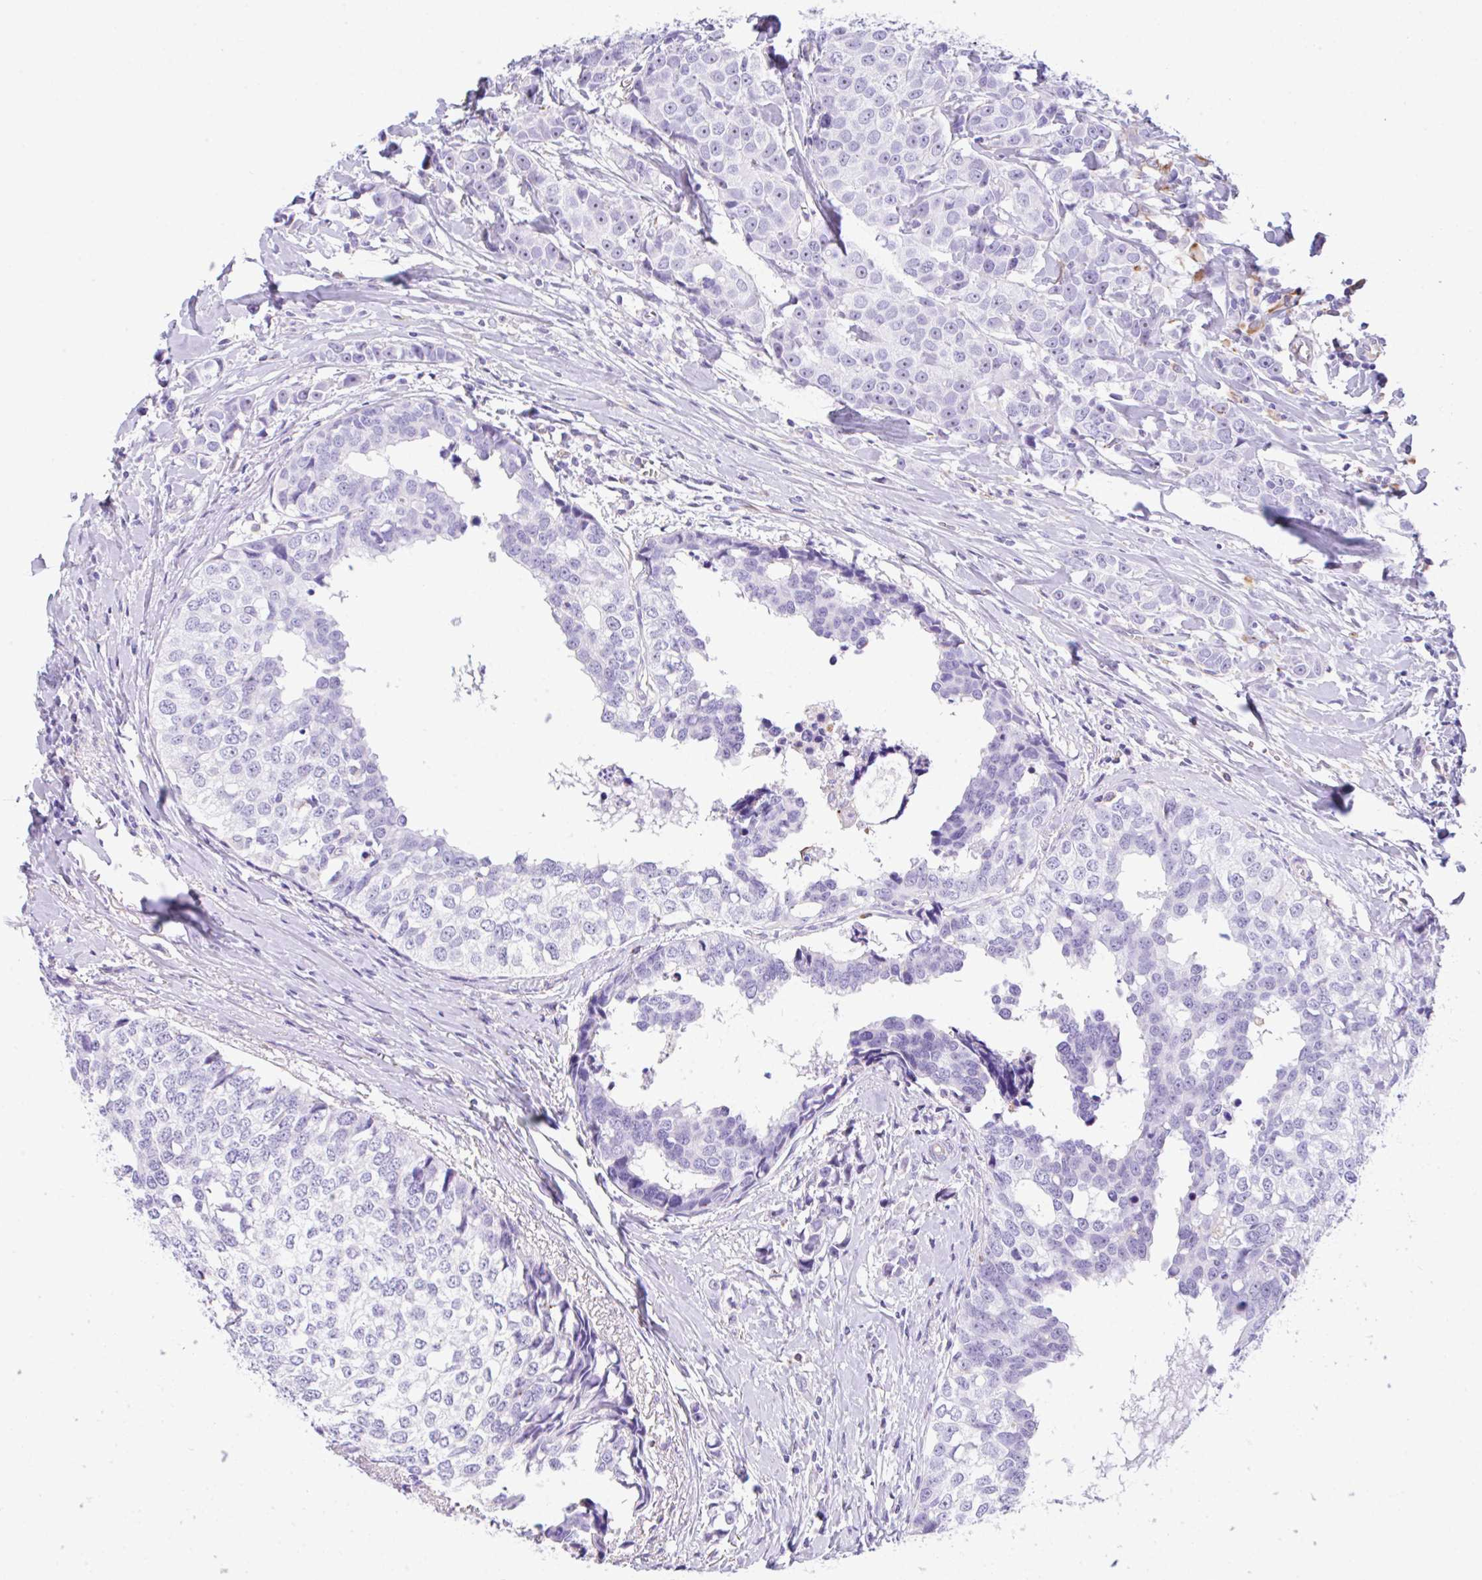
{"staining": {"intensity": "negative", "quantity": "none", "location": "none"}, "tissue": "breast cancer", "cell_type": "Tumor cells", "image_type": "cancer", "snomed": [{"axis": "morphology", "description": "Duct carcinoma"}, {"axis": "topography", "description": "Breast"}], "caption": "A photomicrograph of breast cancer stained for a protein reveals no brown staining in tumor cells.", "gene": "NDUFAF8", "patient": {"sex": "female", "age": 80}}